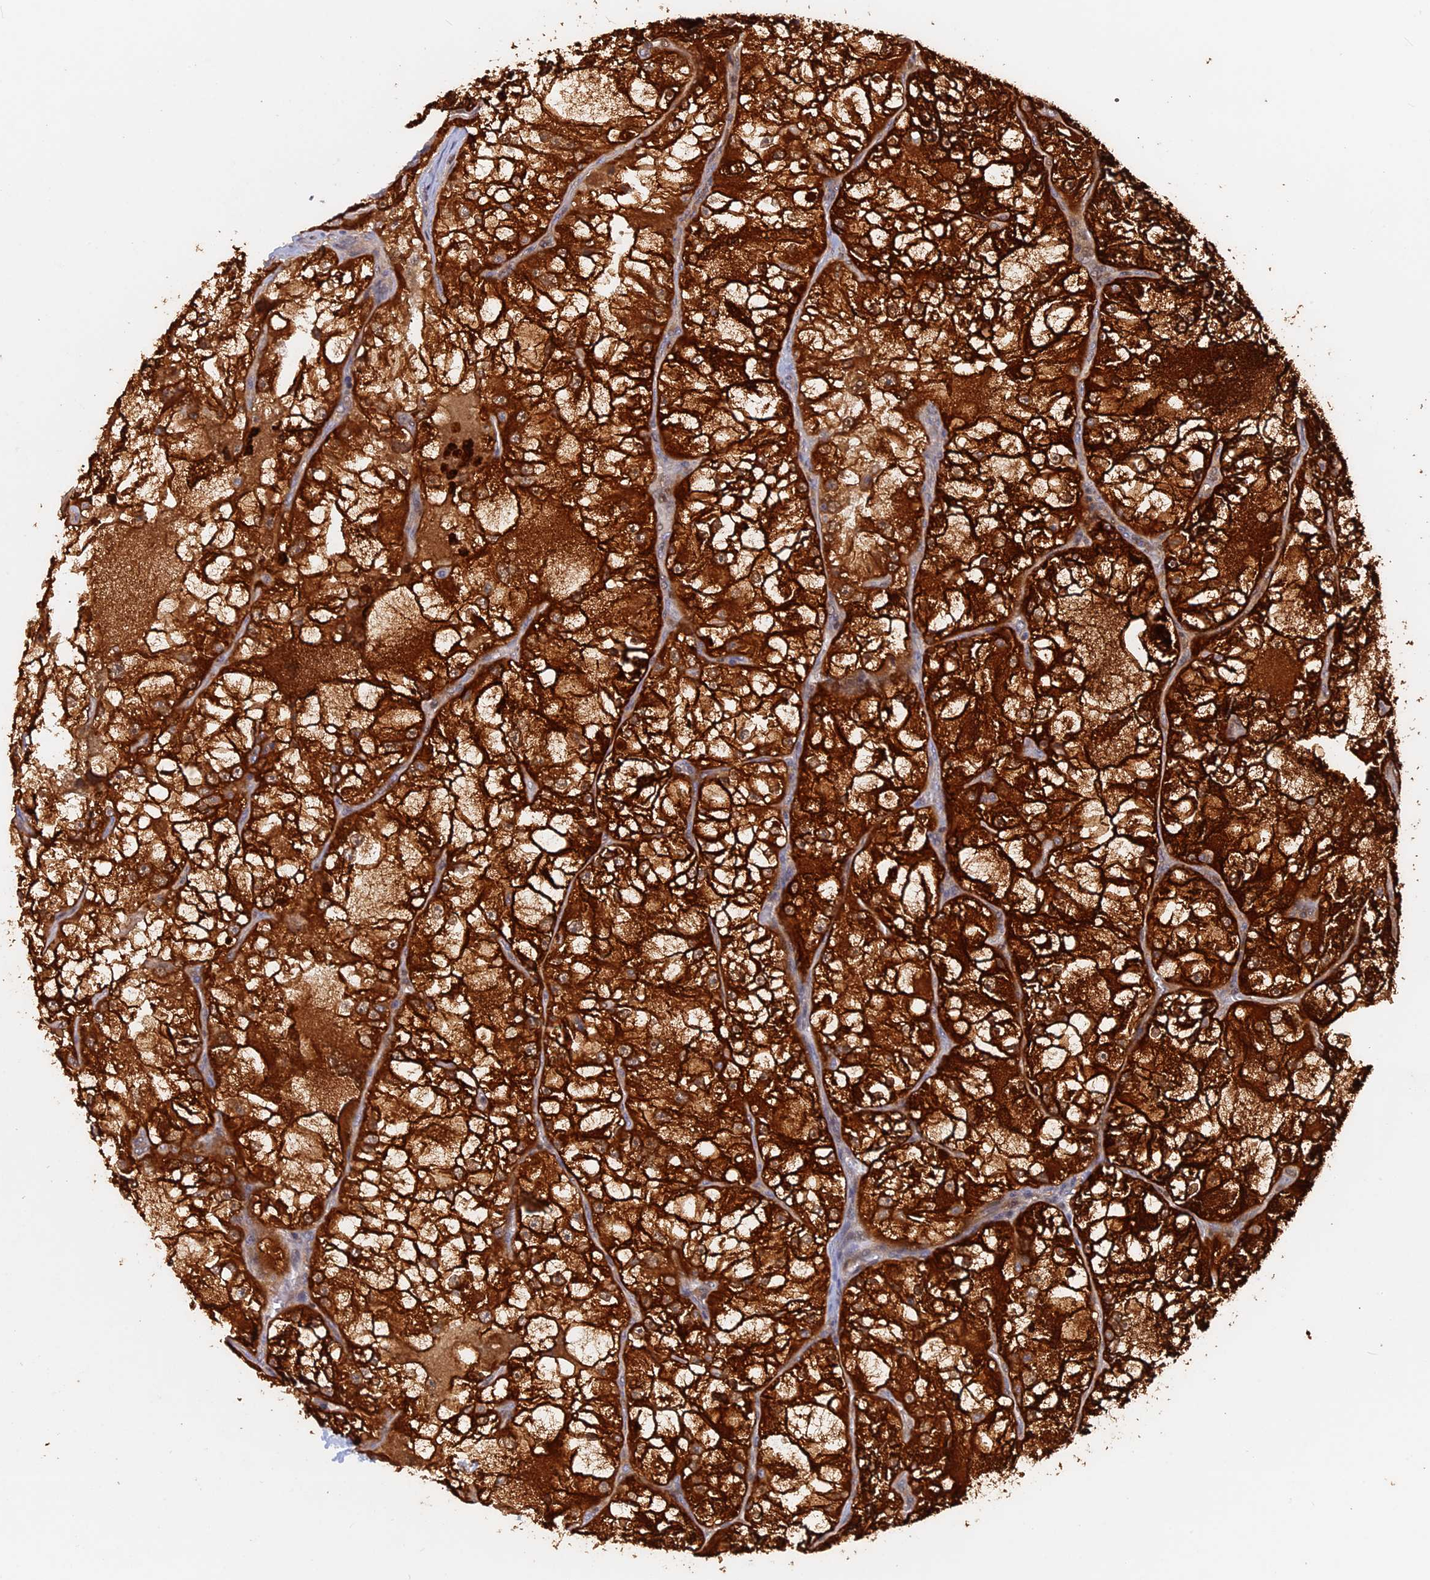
{"staining": {"intensity": "strong", "quantity": ">75%", "location": "cytoplasmic/membranous"}, "tissue": "renal cancer", "cell_type": "Tumor cells", "image_type": "cancer", "snomed": [{"axis": "morphology", "description": "Adenocarcinoma, NOS"}, {"axis": "topography", "description": "Kidney"}], "caption": "Immunohistochemical staining of human adenocarcinoma (renal) exhibits high levels of strong cytoplasmic/membranous staining in approximately >75% of tumor cells. Ihc stains the protein in brown and the nuclei are stained blue.", "gene": "BLVRA", "patient": {"sex": "female", "age": 72}}